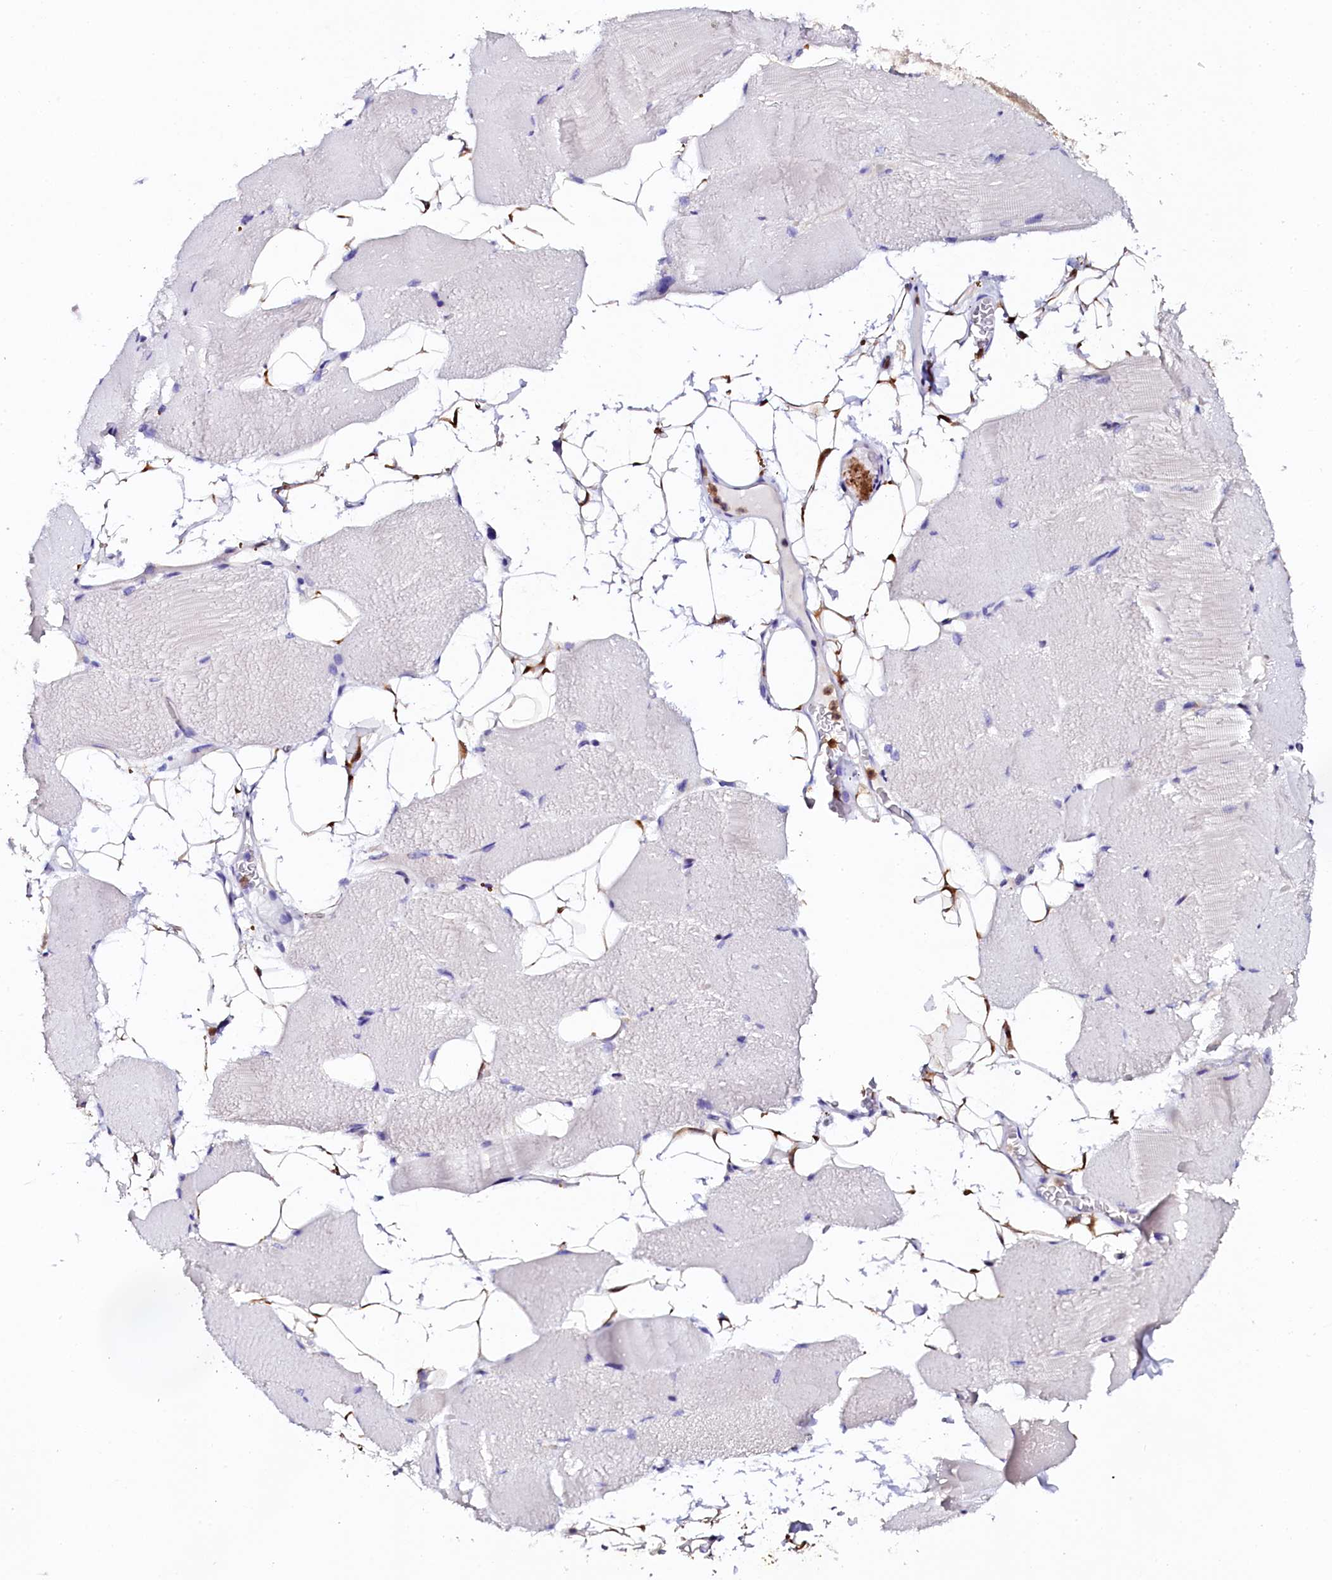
{"staining": {"intensity": "negative", "quantity": "none", "location": "none"}, "tissue": "skeletal muscle", "cell_type": "Myocytes", "image_type": "normal", "snomed": [{"axis": "morphology", "description": "Normal tissue, NOS"}, {"axis": "topography", "description": "Skeletal muscle"}, {"axis": "topography", "description": "Parathyroid gland"}], "caption": "Immunohistochemistry of normal skeletal muscle shows no expression in myocytes.", "gene": "NAA16", "patient": {"sex": "female", "age": 37}}